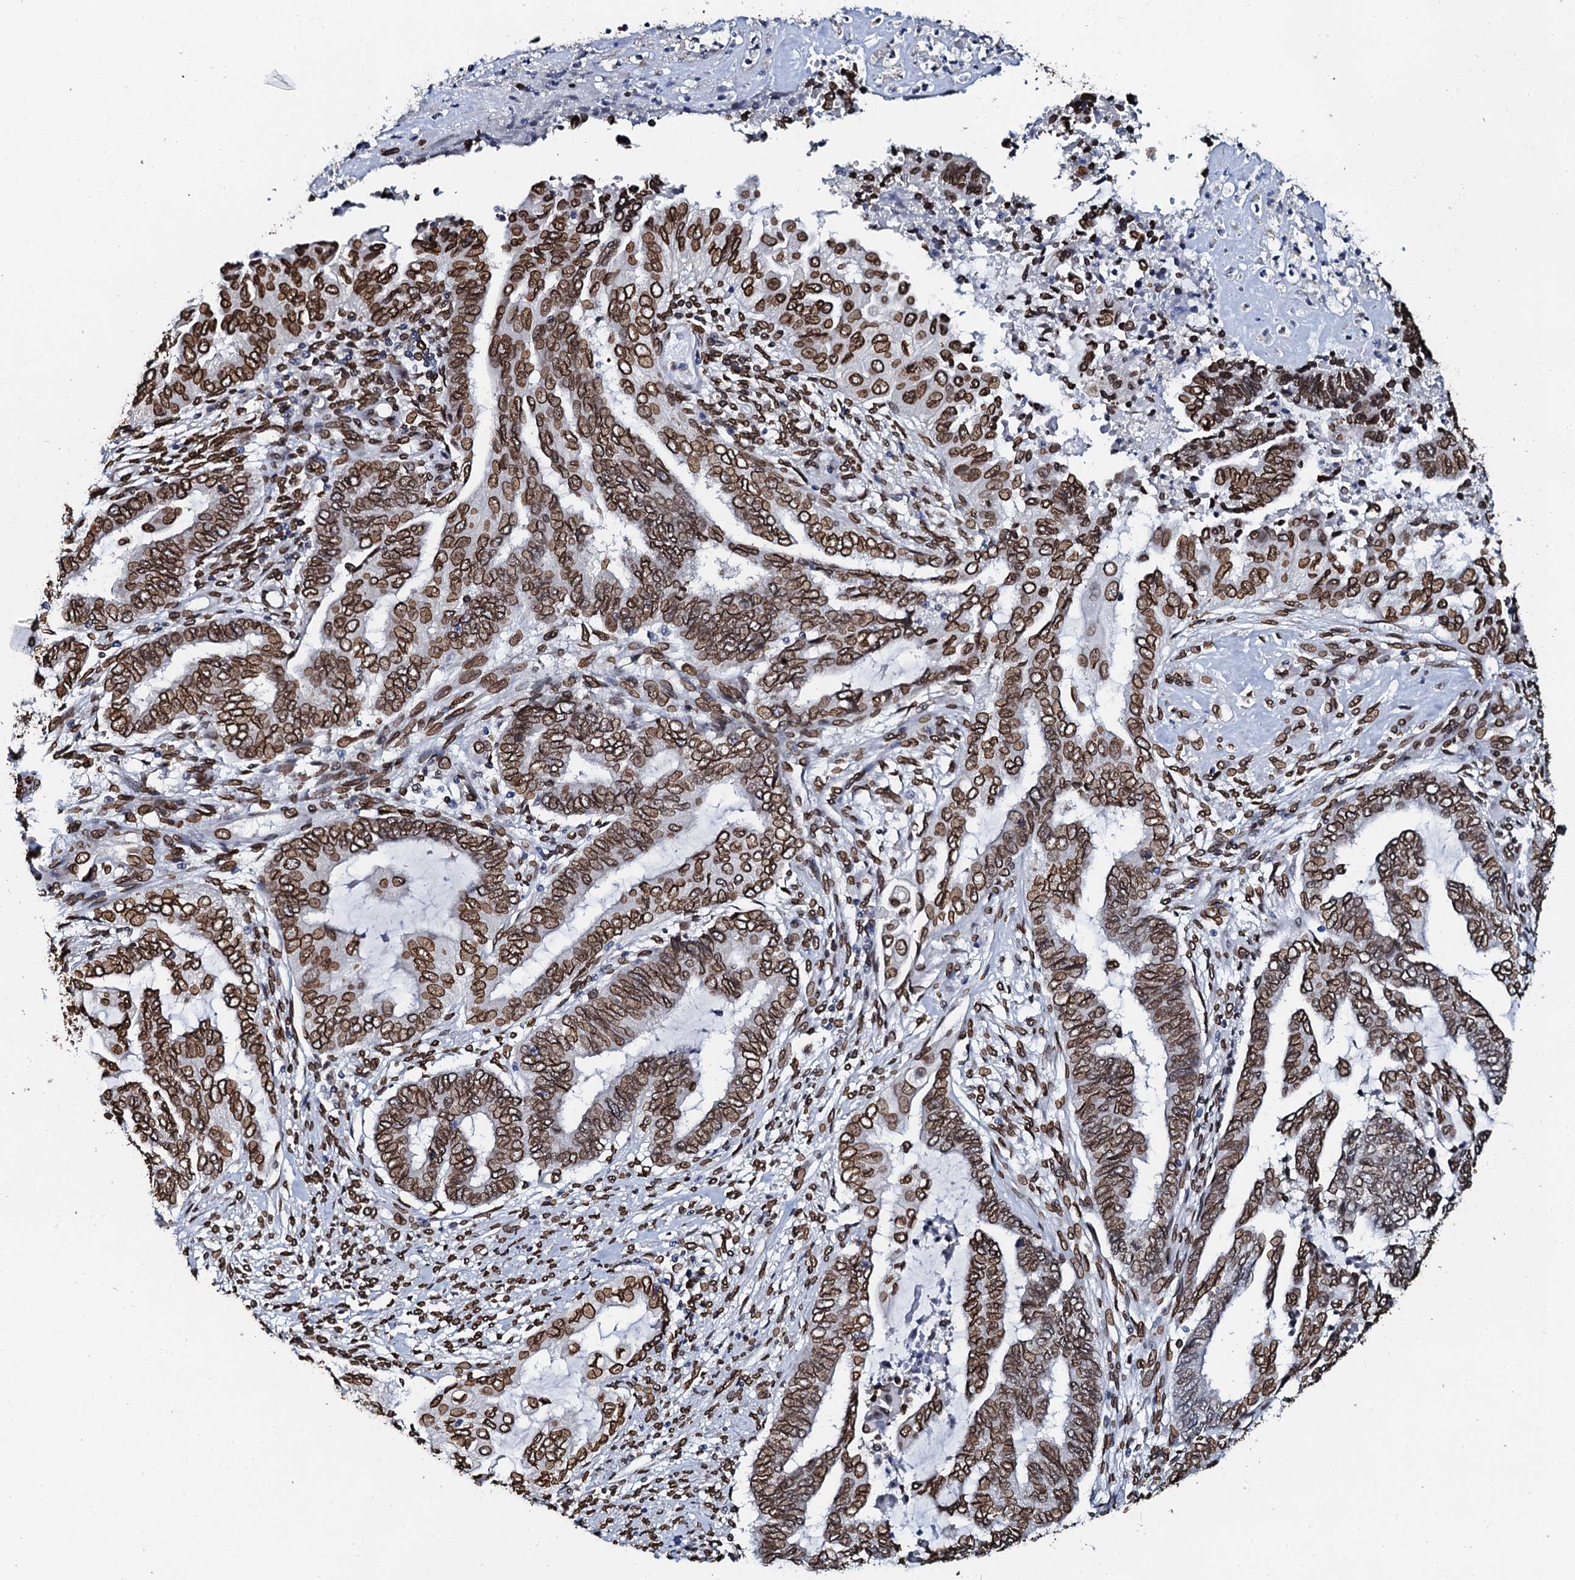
{"staining": {"intensity": "strong", "quantity": ">75%", "location": "nuclear"}, "tissue": "endometrial cancer", "cell_type": "Tumor cells", "image_type": "cancer", "snomed": [{"axis": "morphology", "description": "Adenocarcinoma, NOS"}, {"axis": "topography", "description": "Uterus"}, {"axis": "topography", "description": "Endometrium"}], "caption": "The immunohistochemical stain highlights strong nuclear staining in tumor cells of adenocarcinoma (endometrial) tissue. (brown staining indicates protein expression, while blue staining denotes nuclei).", "gene": "KATNAL2", "patient": {"sex": "female", "age": 70}}